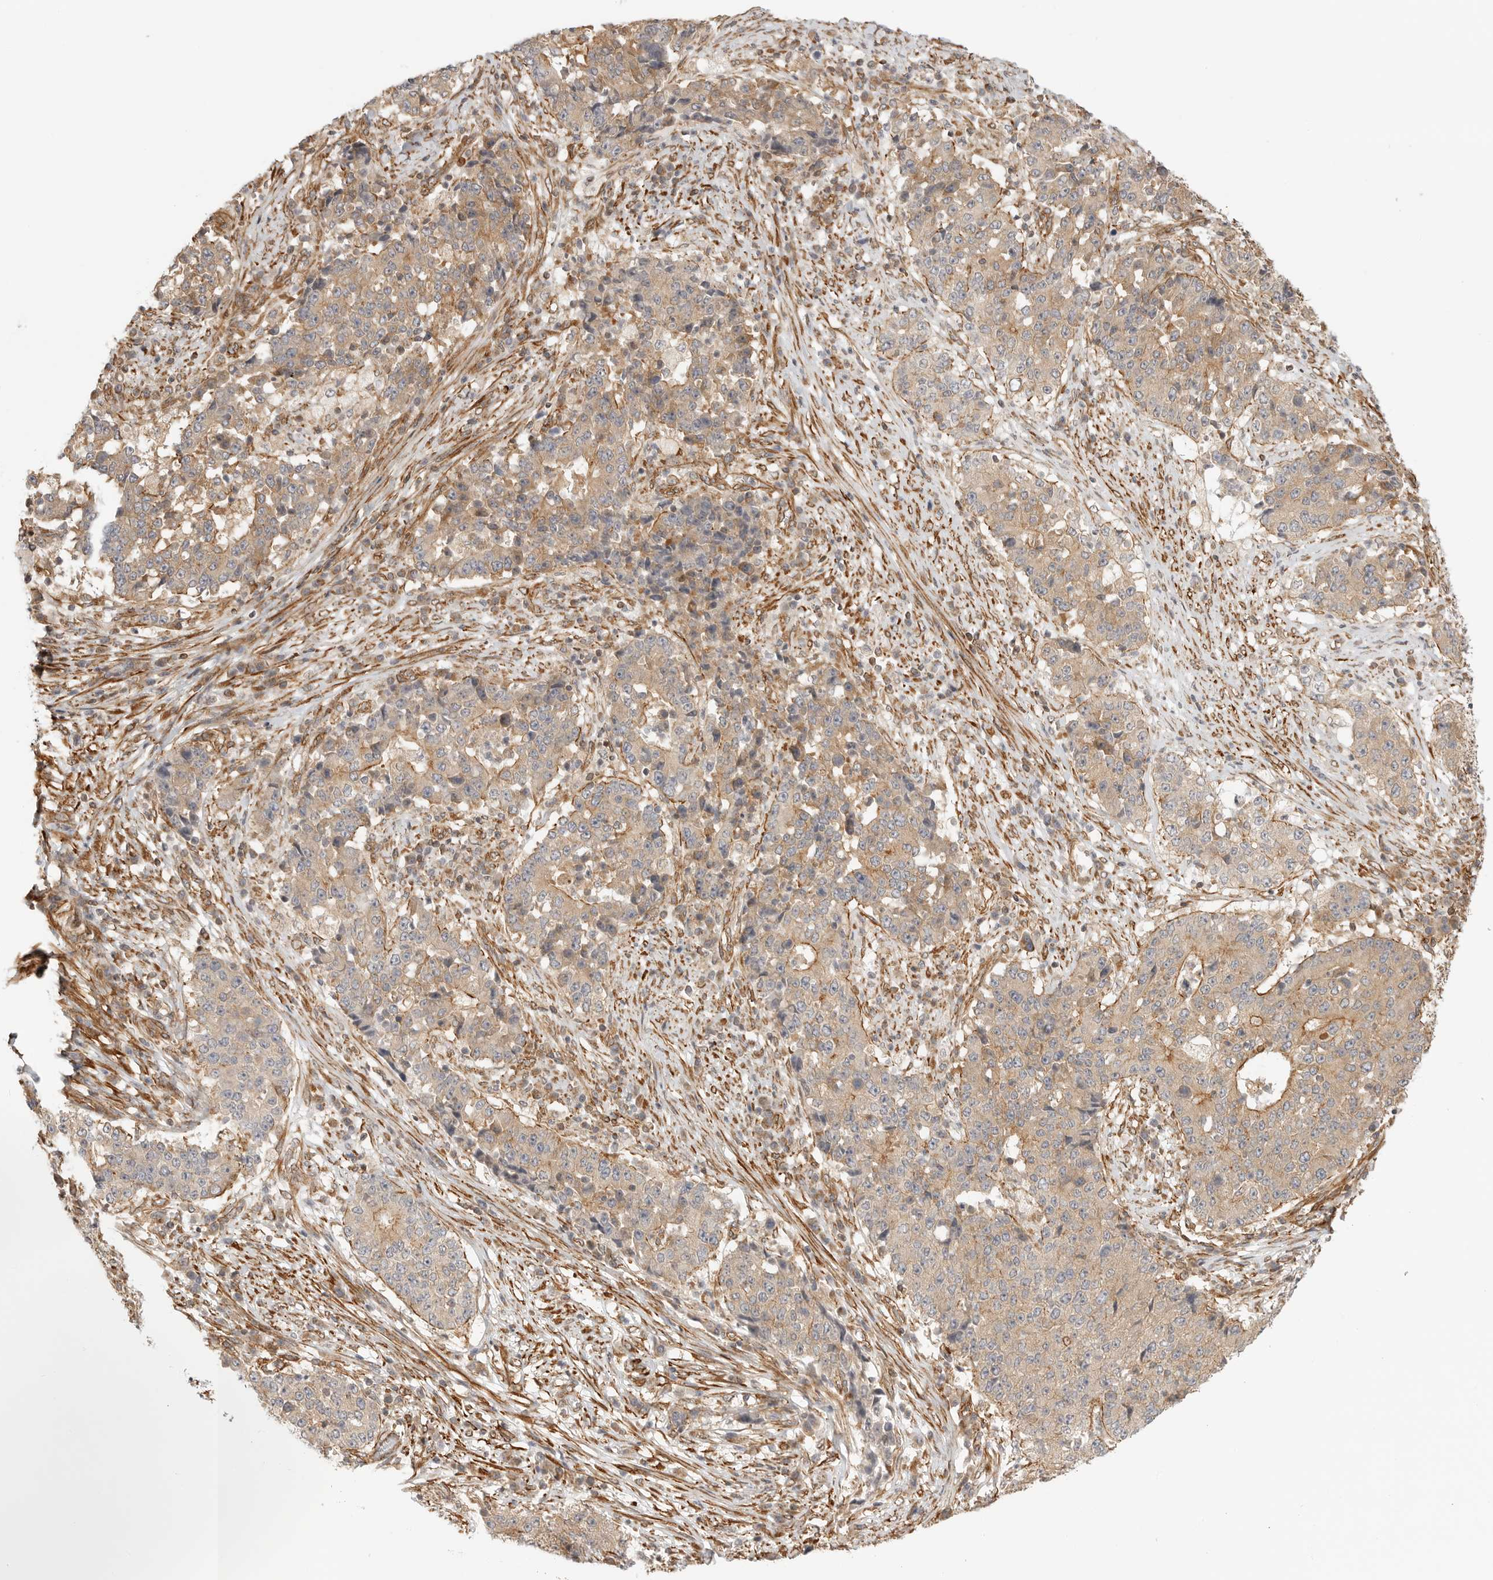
{"staining": {"intensity": "moderate", "quantity": "<25%", "location": "cytoplasmic/membranous"}, "tissue": "stomach cancer", "cell_type": "Tumor cells", "image_type": "cancer", "snomed": [{"axis": "morphology", "description": "Adenocarcinoma, NOS"}, {"axis": "topography", "description": "Stomach"}], "caption": "Human stomach cancer stained with a protein marker reveals moderate staining in tumor cells.", "gene": "ATOH7", "patient": {"sex": "male", "age": 59}}